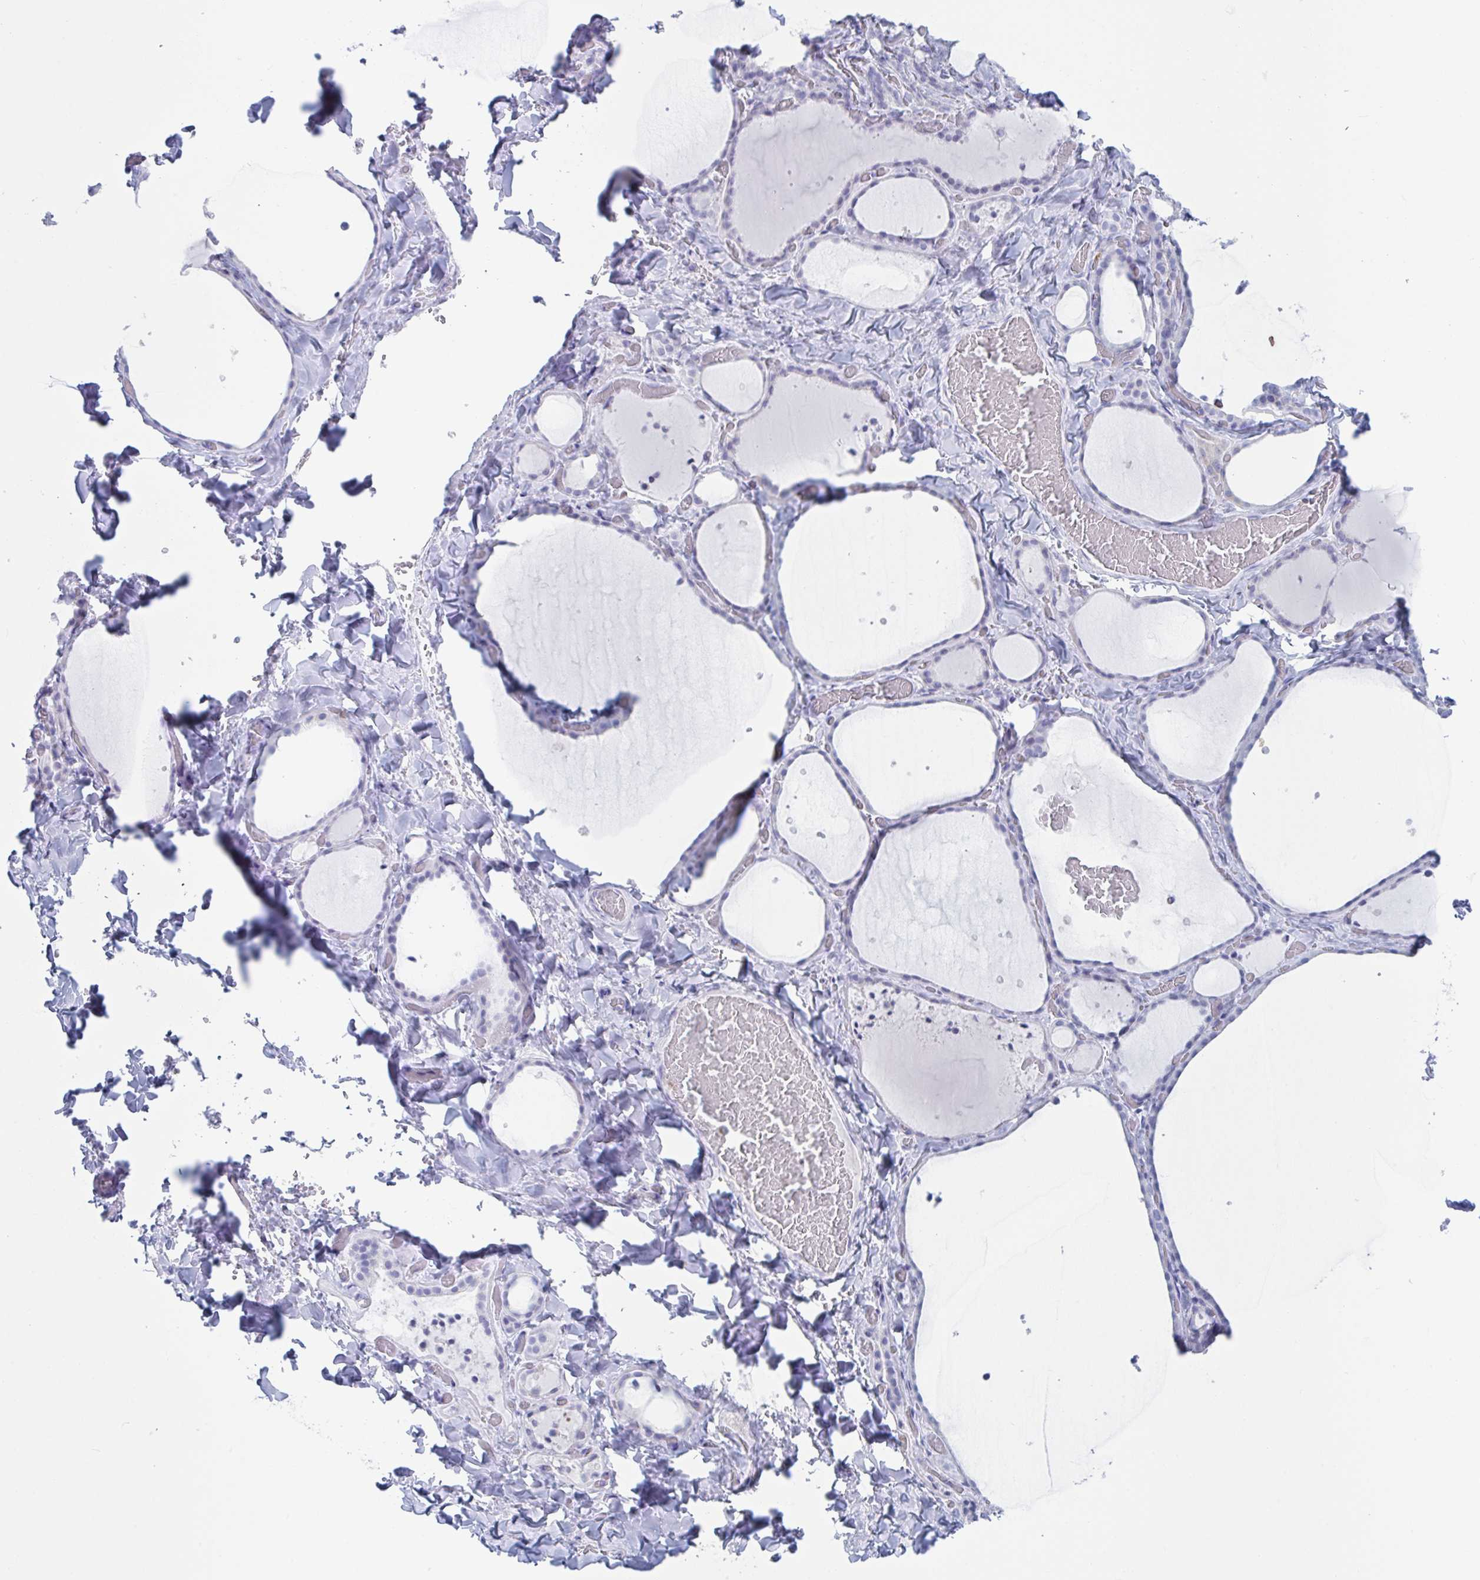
{"staining": {"intensity": "negative", "quantity": "none", "location": "none"}, "tissue": "thyroid gland", "cell_type": "Glandular cells", "image_type": "normal", "snomed": [{"axis": "morphology", "description": "Normal tissue, NOS"}, {"axis": "topography", "description": "Thyroid gland"}], "caption": "High power microscopy photomicrograph of an immunohistochemistry histopathology image of unremarkable thyroid gland, revealing no significant staining in glandular cells.", "gene": "CYP4F11", "patient": {"sex": "female", "age": 36}}